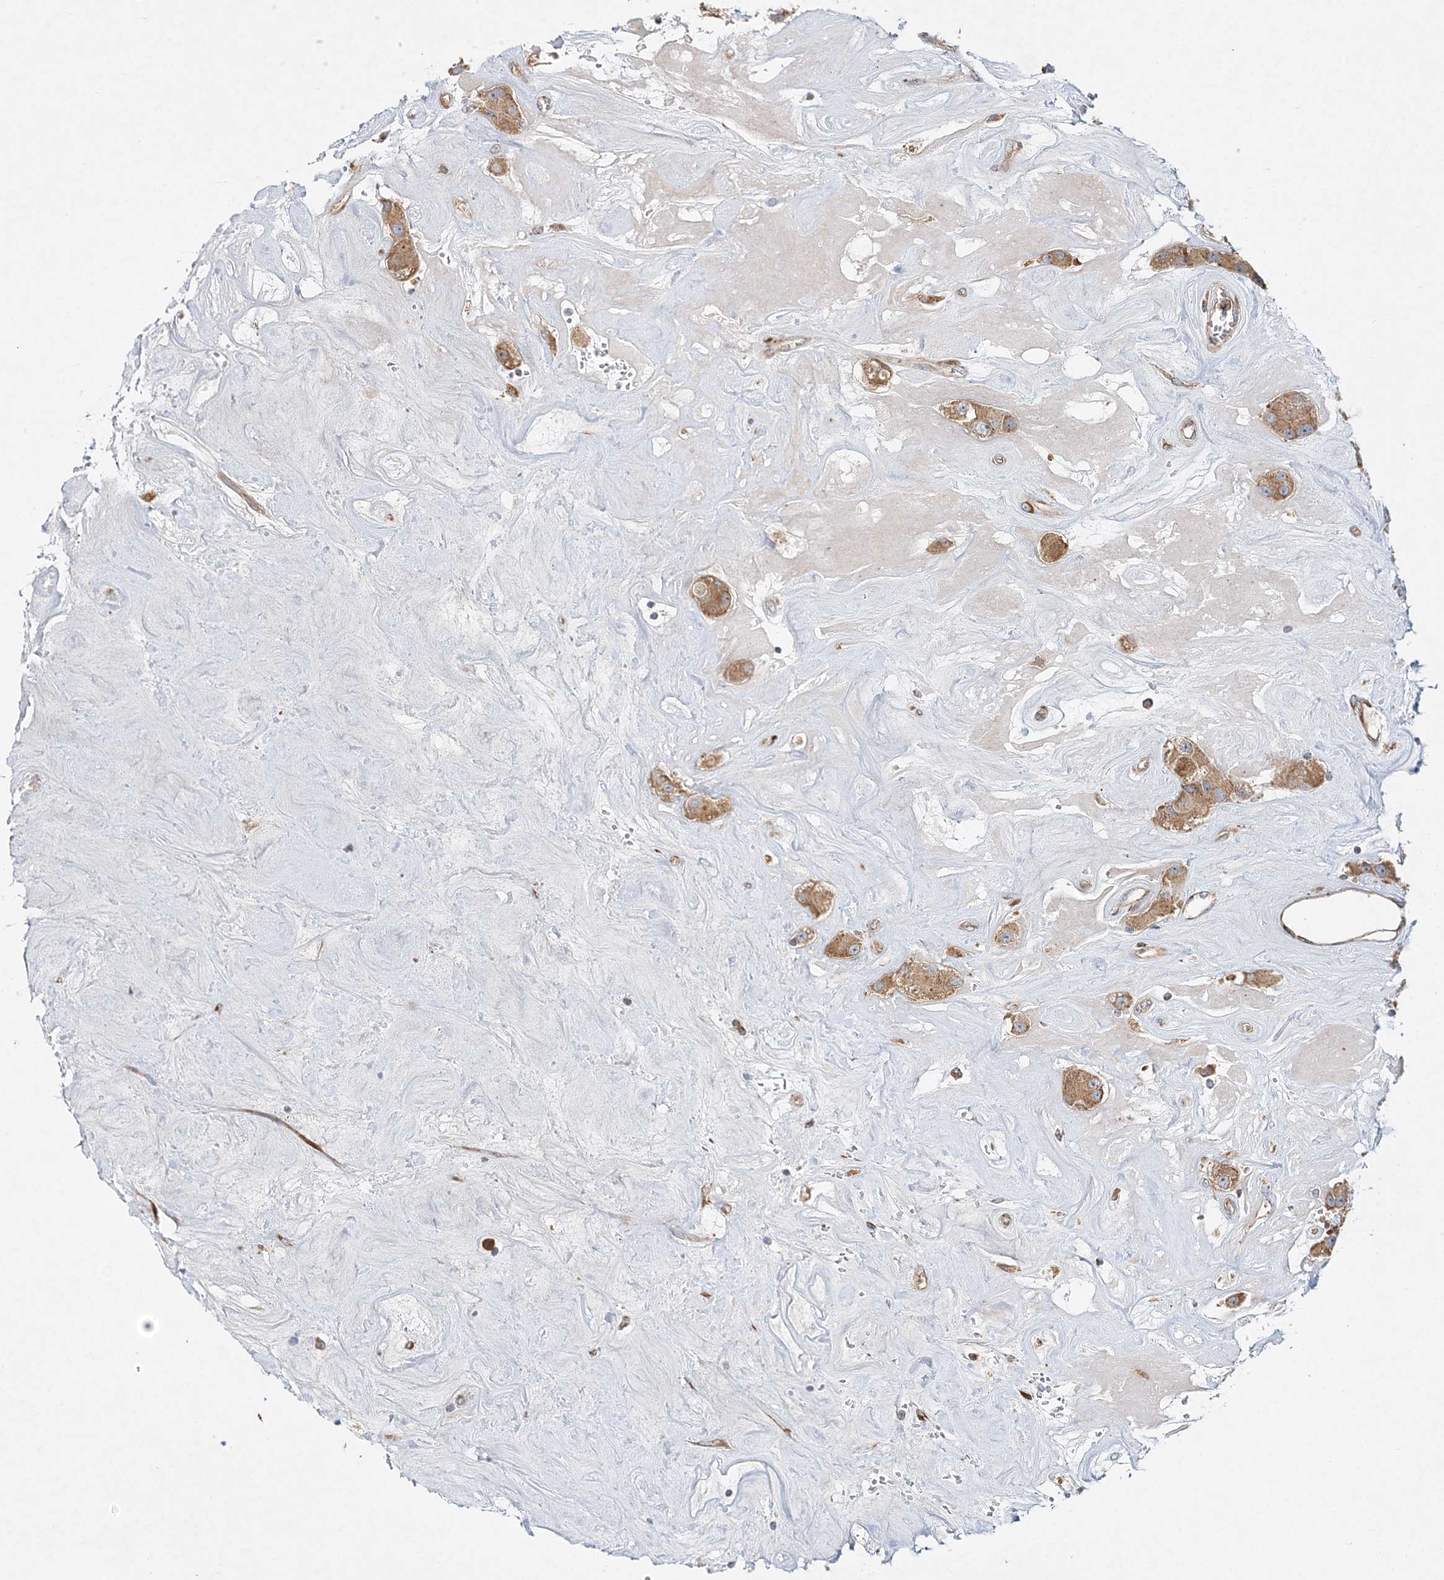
{"staining": {"intensity": "moderate", "quantity": ">75%", "location": "cytoplasmic/membranous"}, "tissue": "carcinoid", "cell_type": "Tumor cells", "image_type": "cancer", "snomed": [{"axis": "morphology", "description": "Carcinoid, malignant, NOS"}, {"axis": "topography", "description": "Pancreas"}], "caption": "Human carcinoid (malignant) stained with a protein marker shows moderate staining in tumor cells.", "gene": "ZFYVE16", "patient": {"sex": "male", "age": 41}}